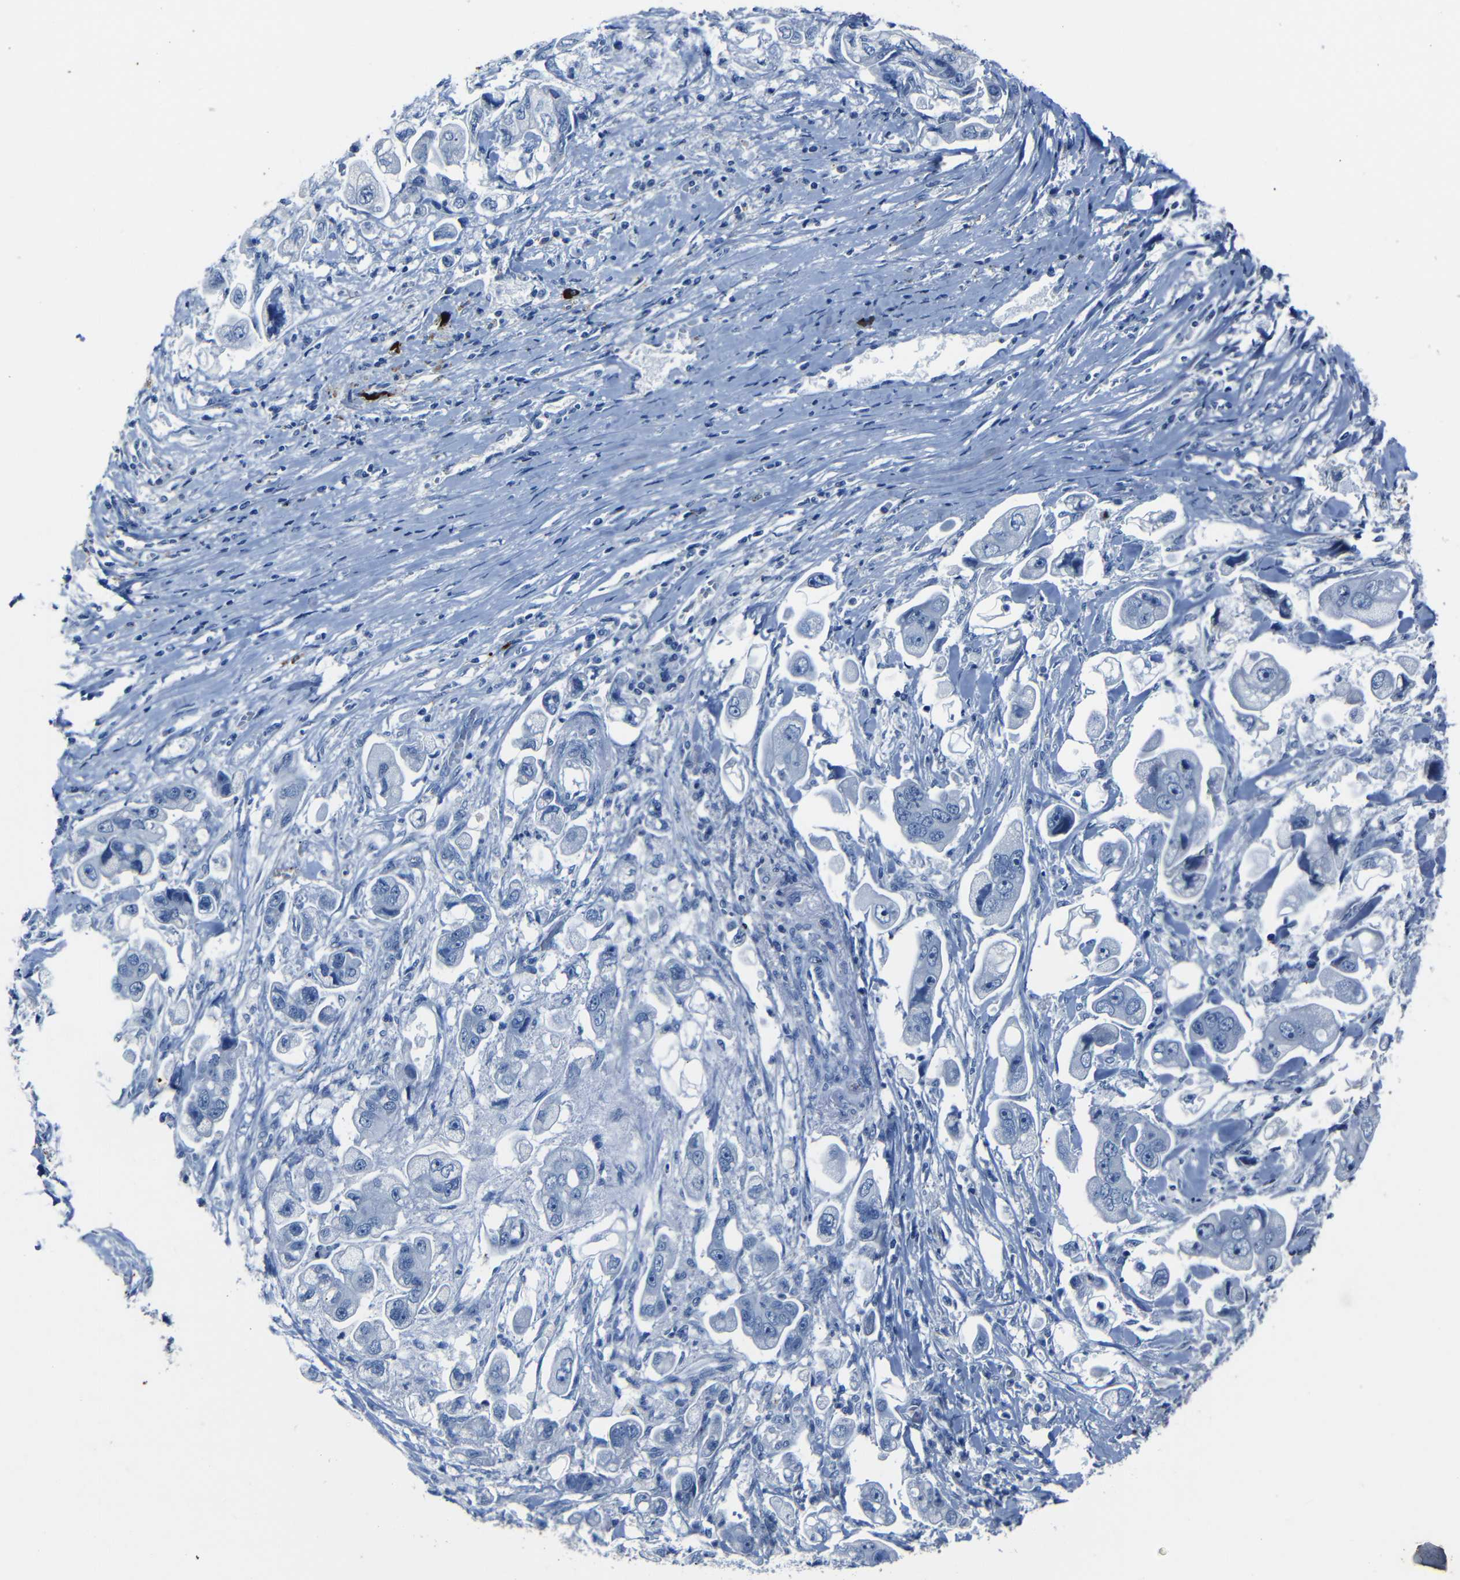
{"staining": {"intensity": "negative", "quantity": "none", "location": "none"}, "tissue": "stomach cancer", "cell_type": "Tumor cells", "image_type": "cancer", "snomed": [{"axis": "morphology", "description": "Adenocarcinoma, NOS"}, {"axis": "topography", "description": "Stomach"}], "caption": "This is a image of immunohistochemistry (IHC) staining of stomach adenocarcinoma, which shows no positivity in tumor cells.", "gene": "CLDN11", "patient": {"sex": "male", "age": 62}}